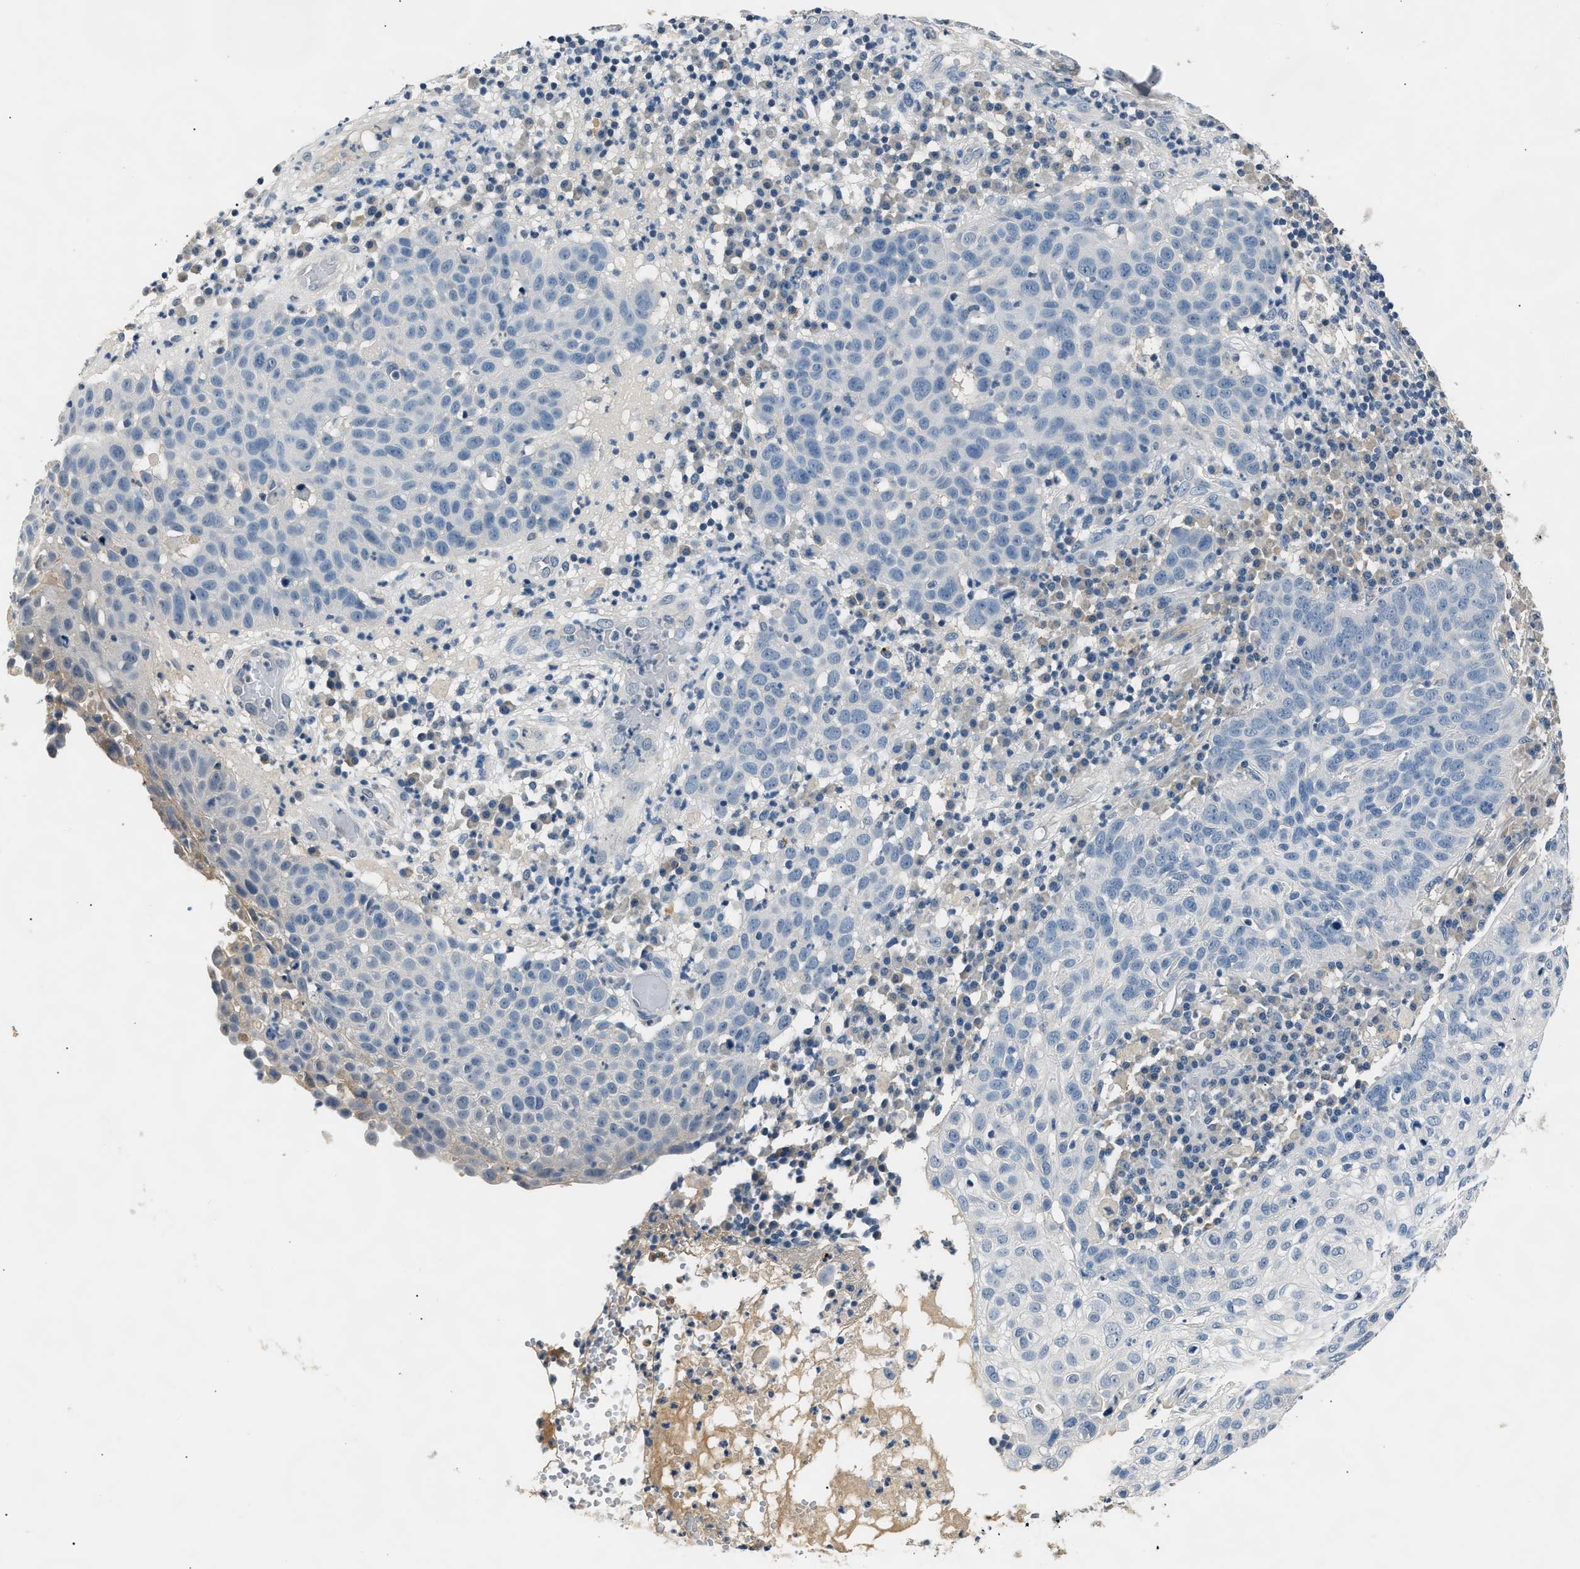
{"staining": {"intensity": "negative", "quantity": "none", "location": "none"}, "tissue": "skin cancer", "cell_type": "Tumor cells", "image_type": "cancer", "snomed": [{"axis": "morphology", "description": "Squamous cell carcinoma in situ, NOS"}, {"axis": "morphology", "description": "Squamous cell carcinoma, NOS"}, {"axis": "topography", "description": "Skin"}], "caption": "Immunohistochemistry image of neoplastic tissue: squamous cell carcinoma in situ (skin) stained with DAB exhibits no significant protein positivity in tumor cells.", "gene": "INHA", "patient": {"sex": "male", "age": 93}}